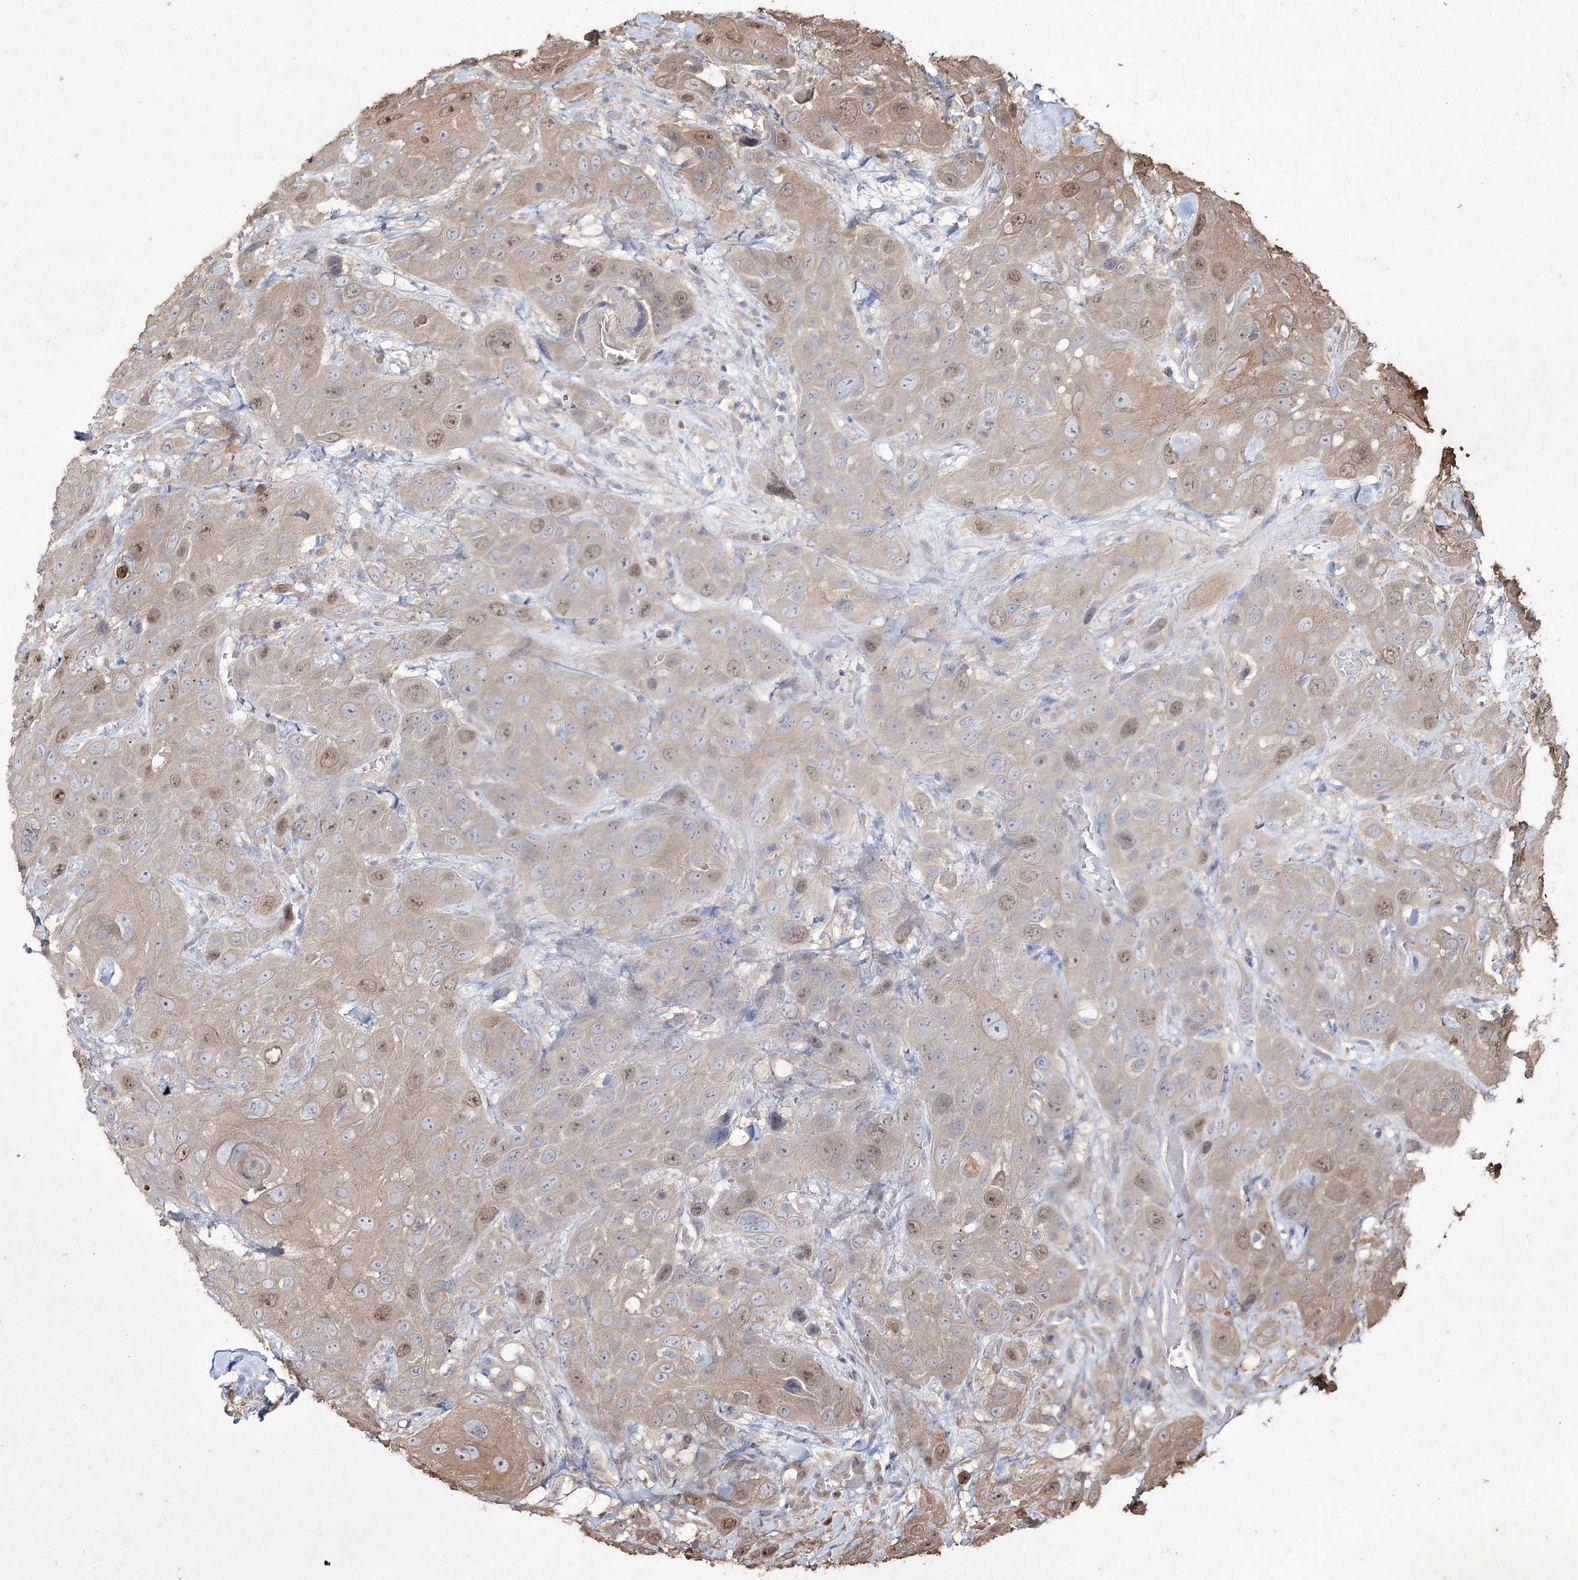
{"staining": {"intensity": "moderate", "quantity": "25%-75%", "location": "cytoplasmic/membranous,nuclear"}, "tissue": "head and neck cancer", "cell_type": "Tumor cells", "image_type": "cancer", "snomed": [{"axis": "morphology", "description": "Squamous cell carcinoma, NOS"}, {"axis": "topography", "description": "Head-Neck"}], "caption": "Moderate cytoplasmic/membranous and nuclear staining is present in approximately 25%-75% of tumor cells in squamous cell carcinoma (head and neck). The staining is performed using DAB (3,3'-diaminobenzidine) brown chromogen to label protein expression. The nuclei are counter-stained blue using hematoxylin.", "gene": "PRC1", "patient": {"sex": "male", "age": 81}}